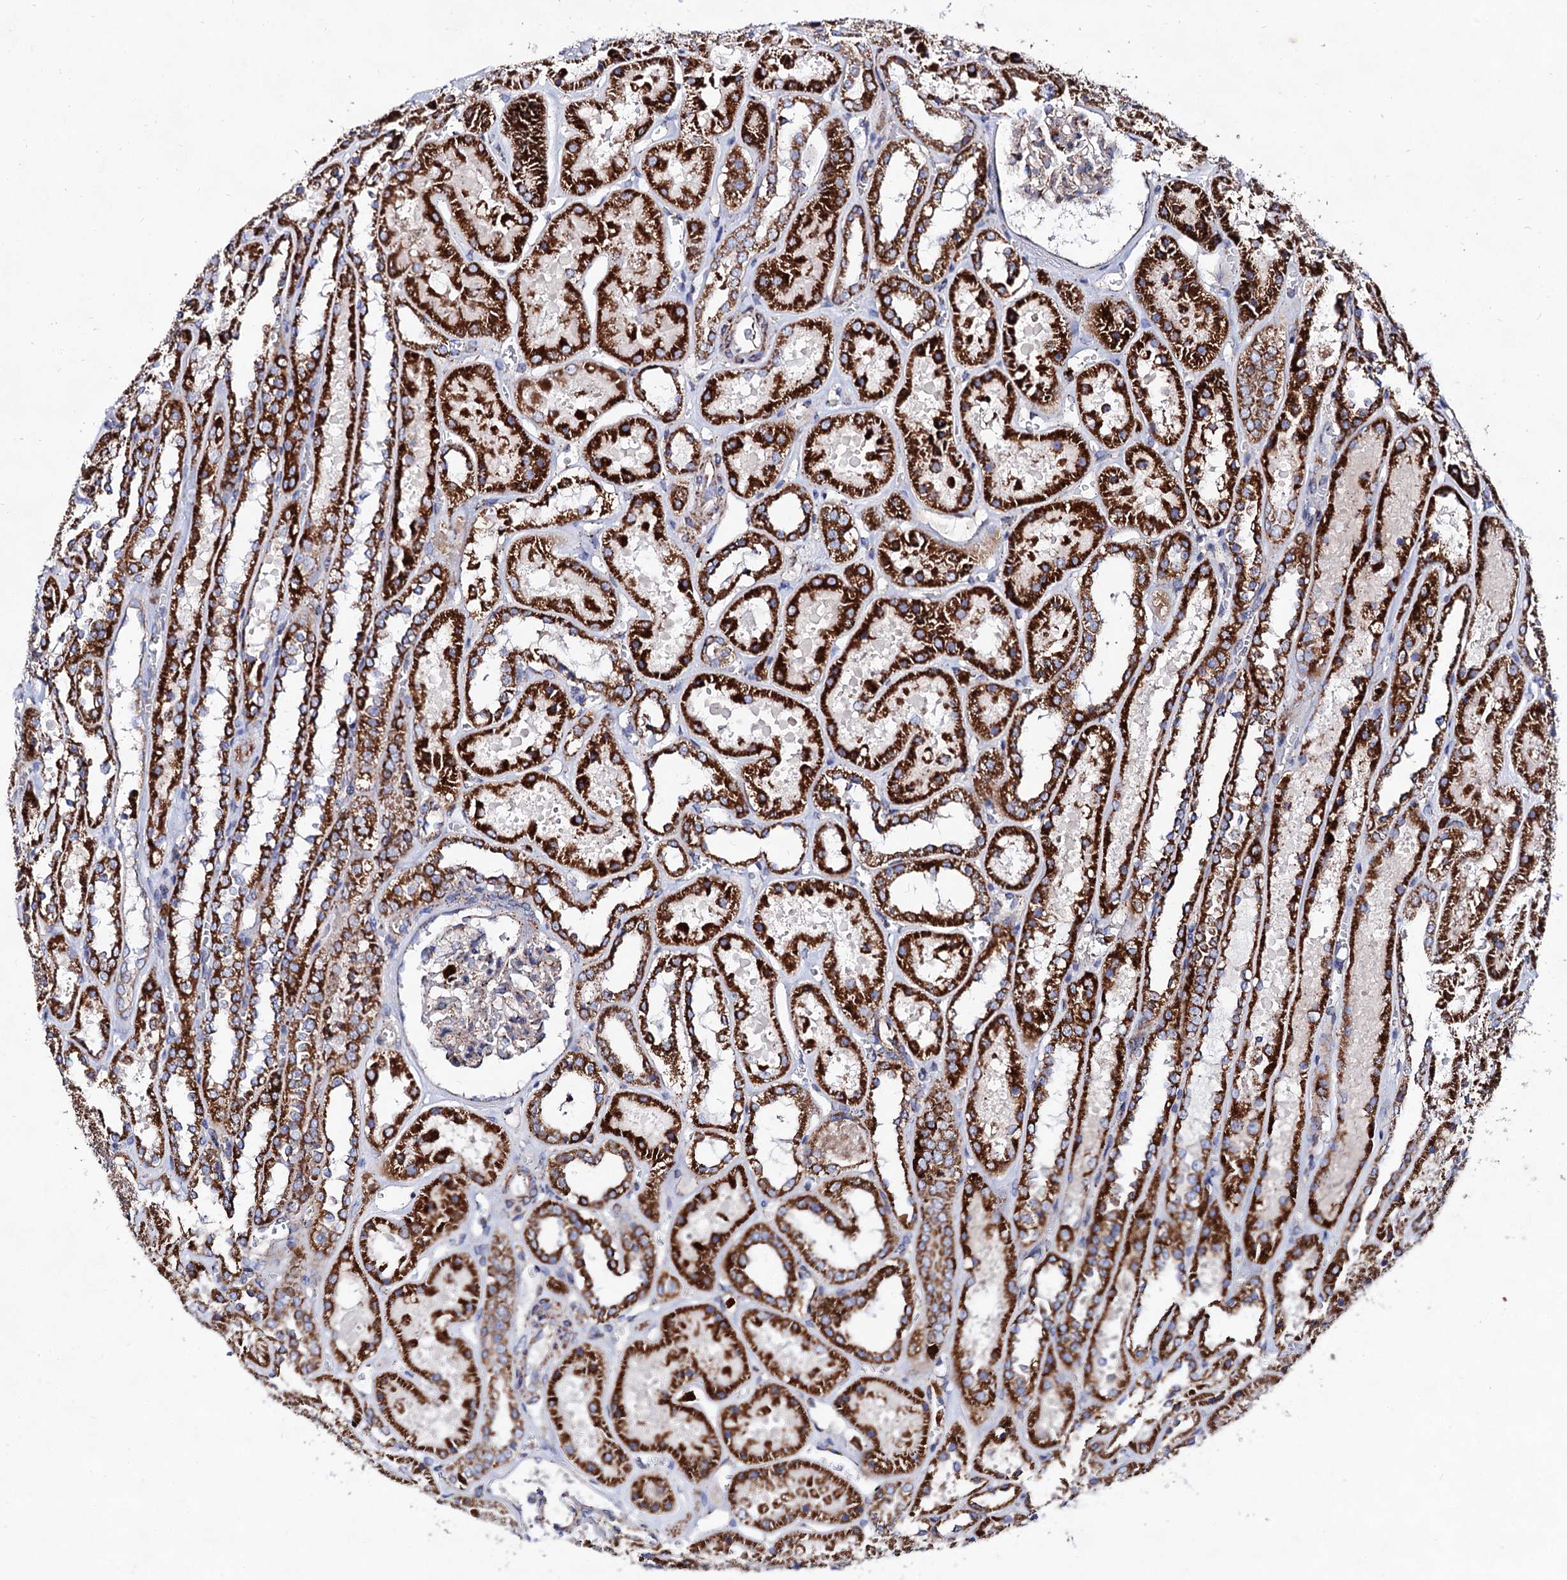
{"staining": {"intensity": "moderate", "quantity": "<25%", "location": "cytoplasmic/membranous"}, "tissue": "kidney", "cell_type": "Cells in glomeruli", "image_type": "normal", "snomed": [{"axis": "morphology", "description": "Normal tissue, NOS"}, {"axis": "topography", "description": "Kidney"}], "caption": "About <25% of cells in glomeruli in benign human kidney reveal moderate cytoplasmic/membranous protein expression as visualized by brown immunohistochemical staining.", "gene": "ACAD9", "patient": {"sex": "female", "age": 41}}